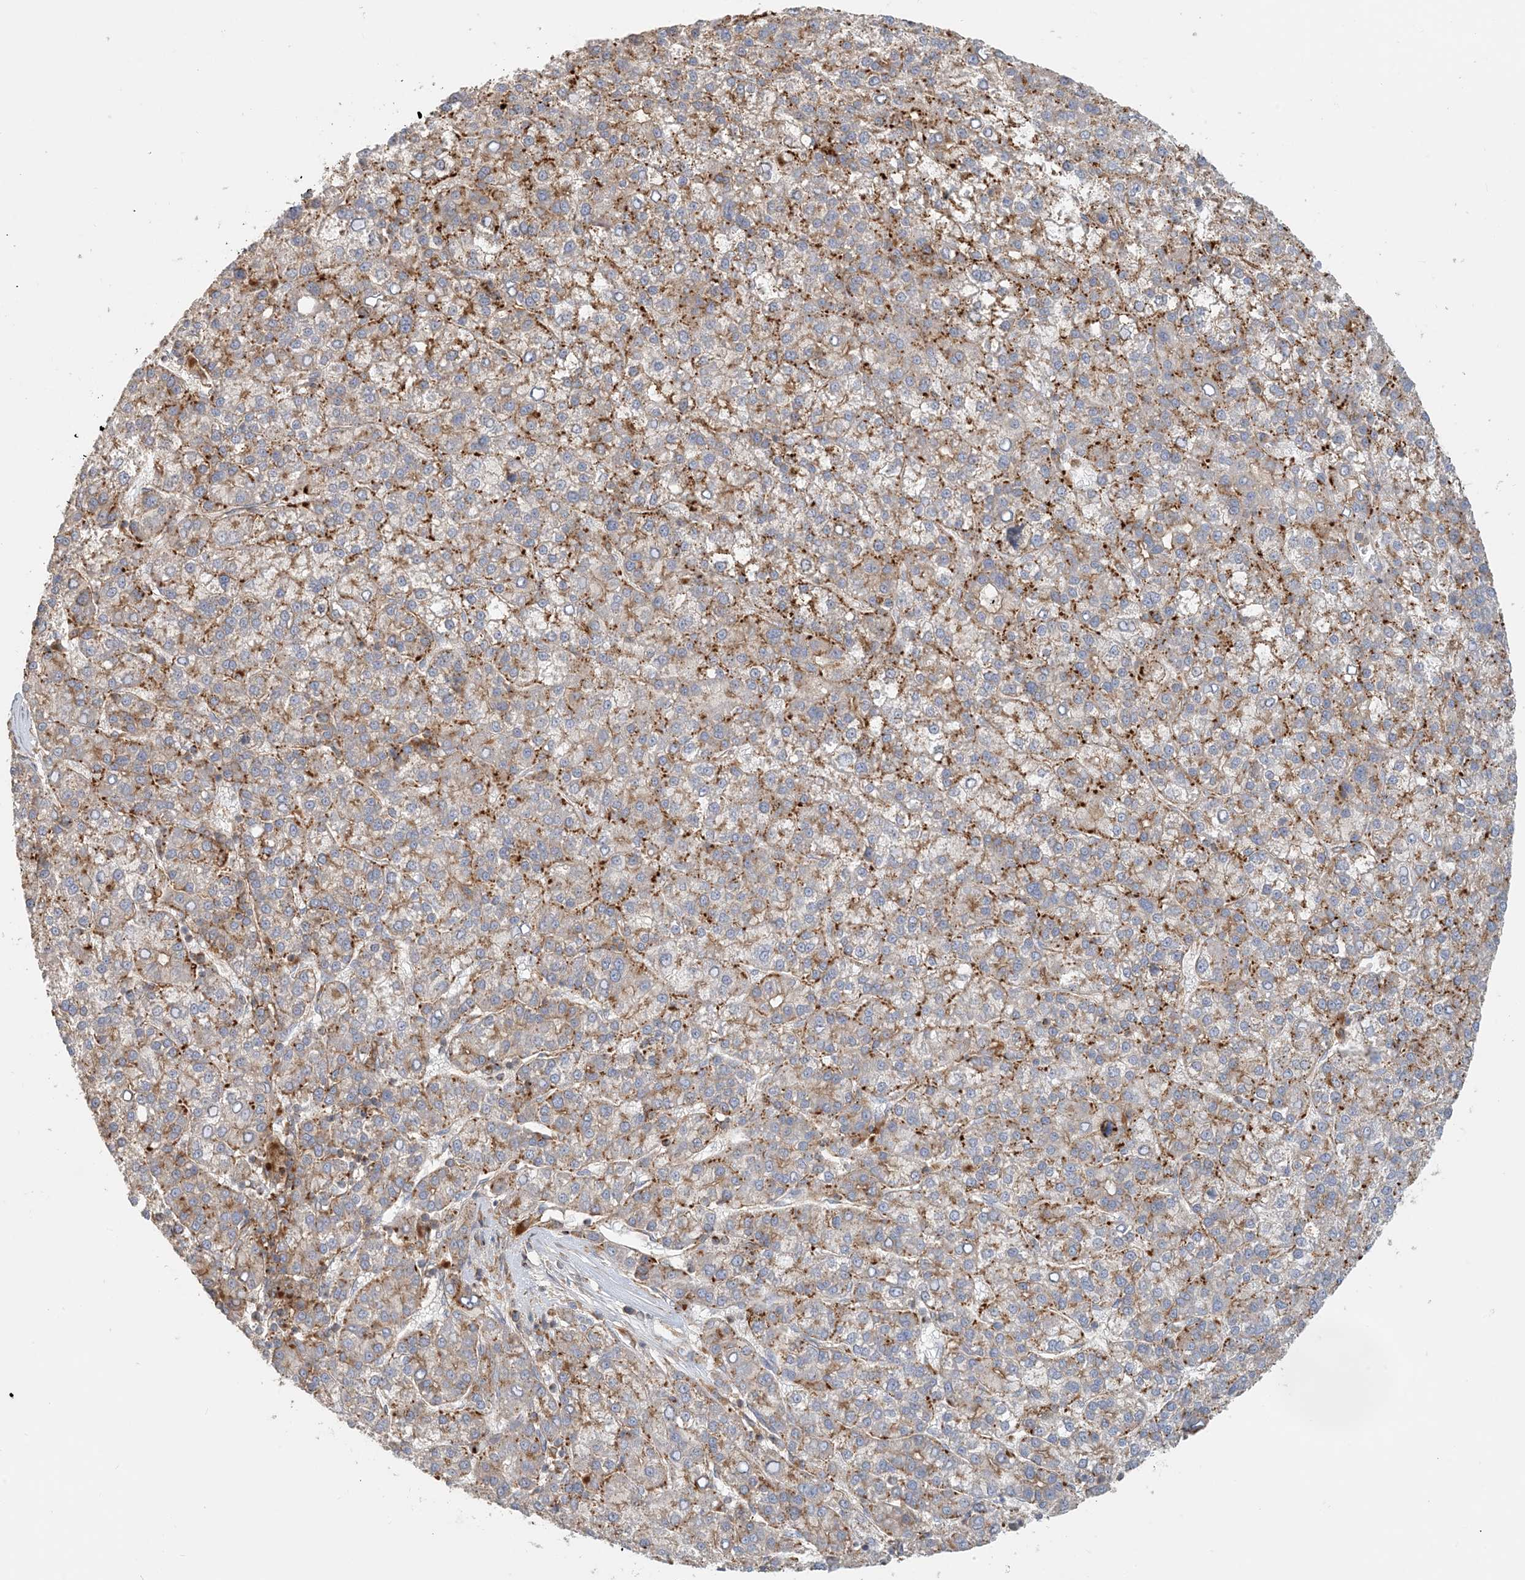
{"staining": {"intensity": "moderate", "quantity": ">75%", "location": "cytoplasmic/membranous"}, "tissue": "liver cancer", "cell_type": "Tumor cells", "image_type": "cancer", "snomed": [{"axis": "morphology", "description": "Carcinoma, Hepatocellular, NOS"}, {"axis": "topography", "description": "Liver"}], "caption": "Protein staining of liver cancer (hepatocellular carcinoma) tissue reveals moderate cytoplasmic/membranous positivity in approximately >75% of tumor cells.", "gene": "SPPL2A", "patient": {"sex": "female", "age": 58}}